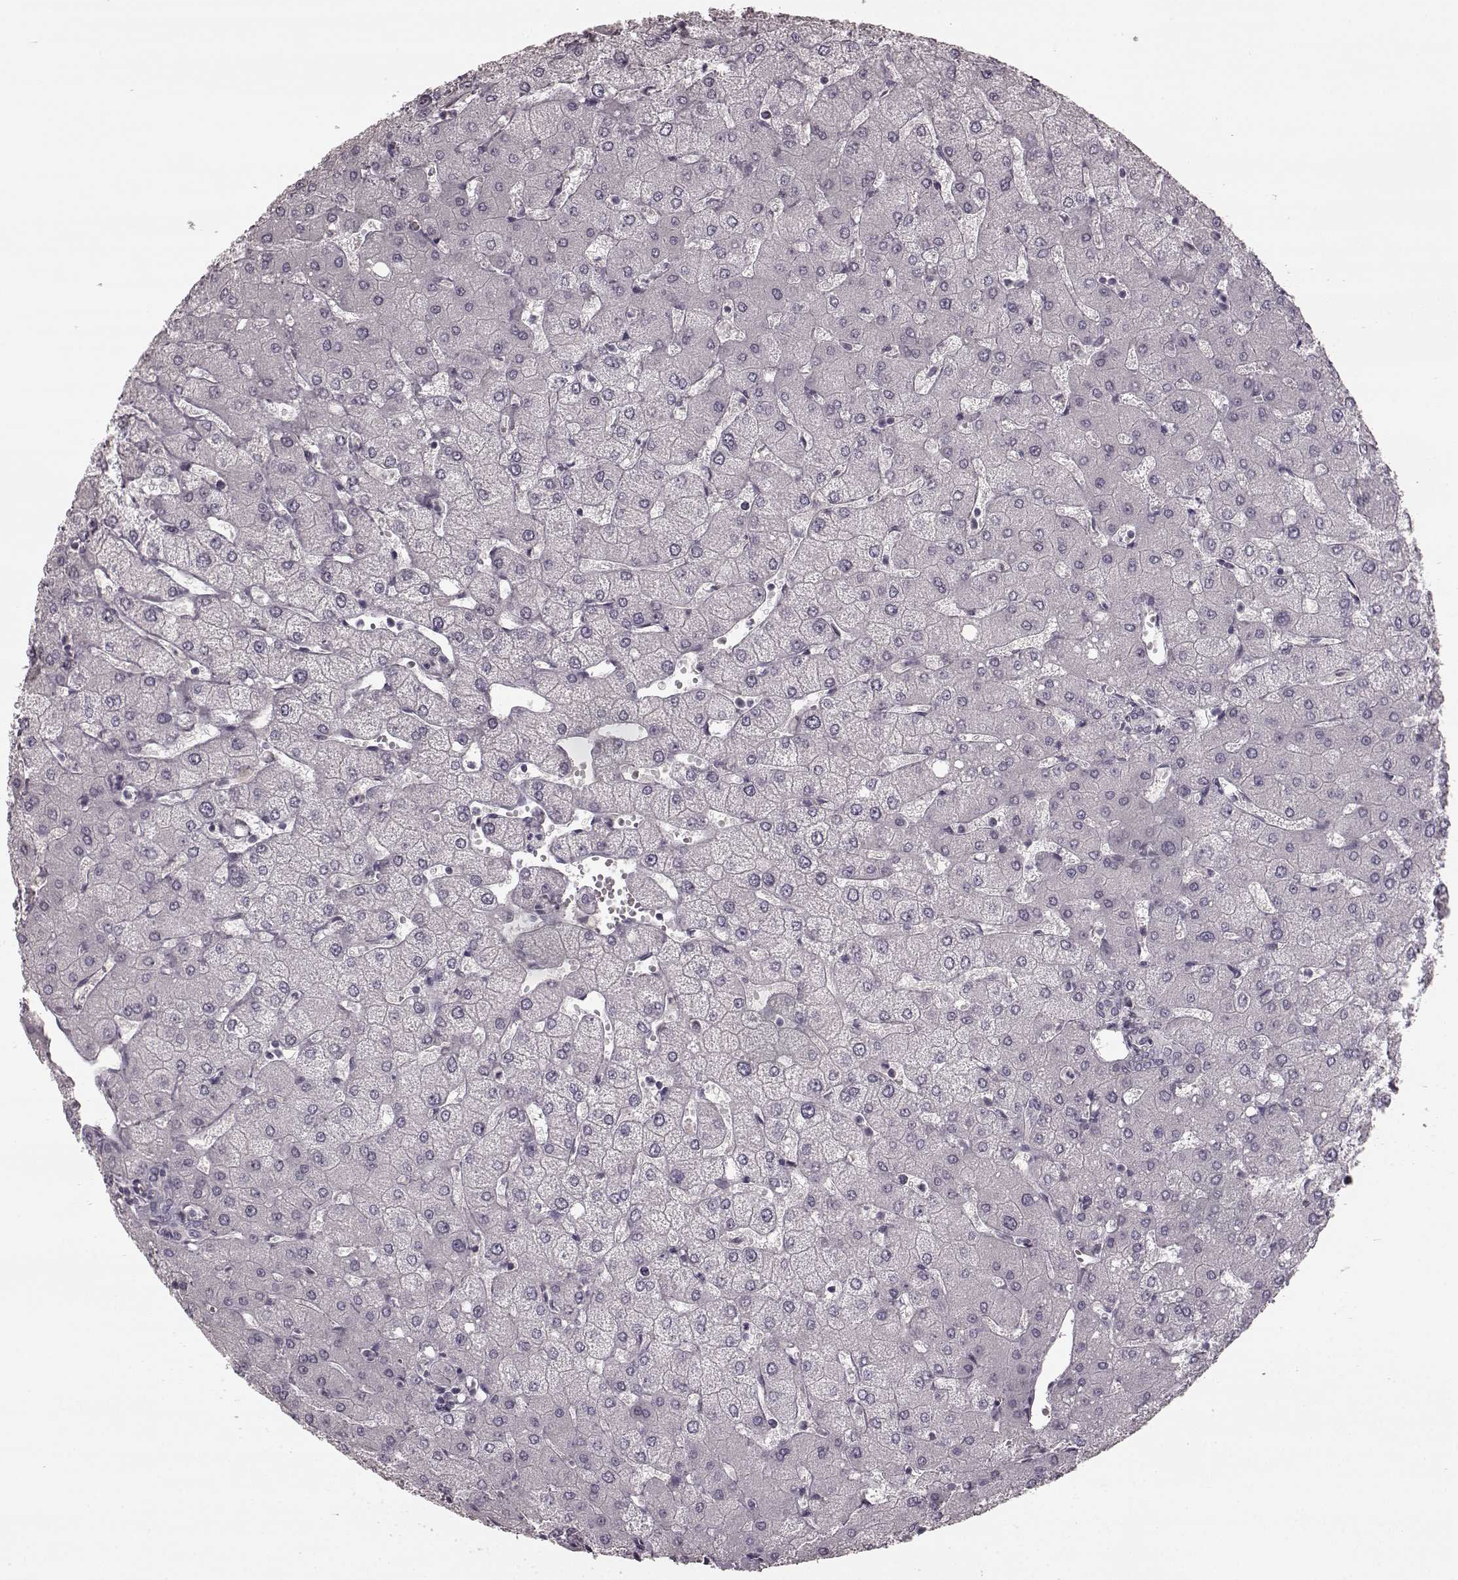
{"staining": {"intensity": "negative", "quantity": "none", "location": "none"}, "tissue": "liver", "cell_type": "Cholangiocytes", "image_type": "normal", "snomed": [{"axis": "morphology", "description": "Normal tissue, NOS"}, {"axis": "topography", "description": "Liver"}], "caption": "Cholangiocytes show no significant staining in normal liver. Brightfield microscopy of immunohistochemistry (IHC) stained with DAB (3,3'-diaminobenzidine) (brown) and hematoxylin (blue), captured at high magnification.", "gene": "PRKCE", "patient": {"sex": "female", "age": 54}}